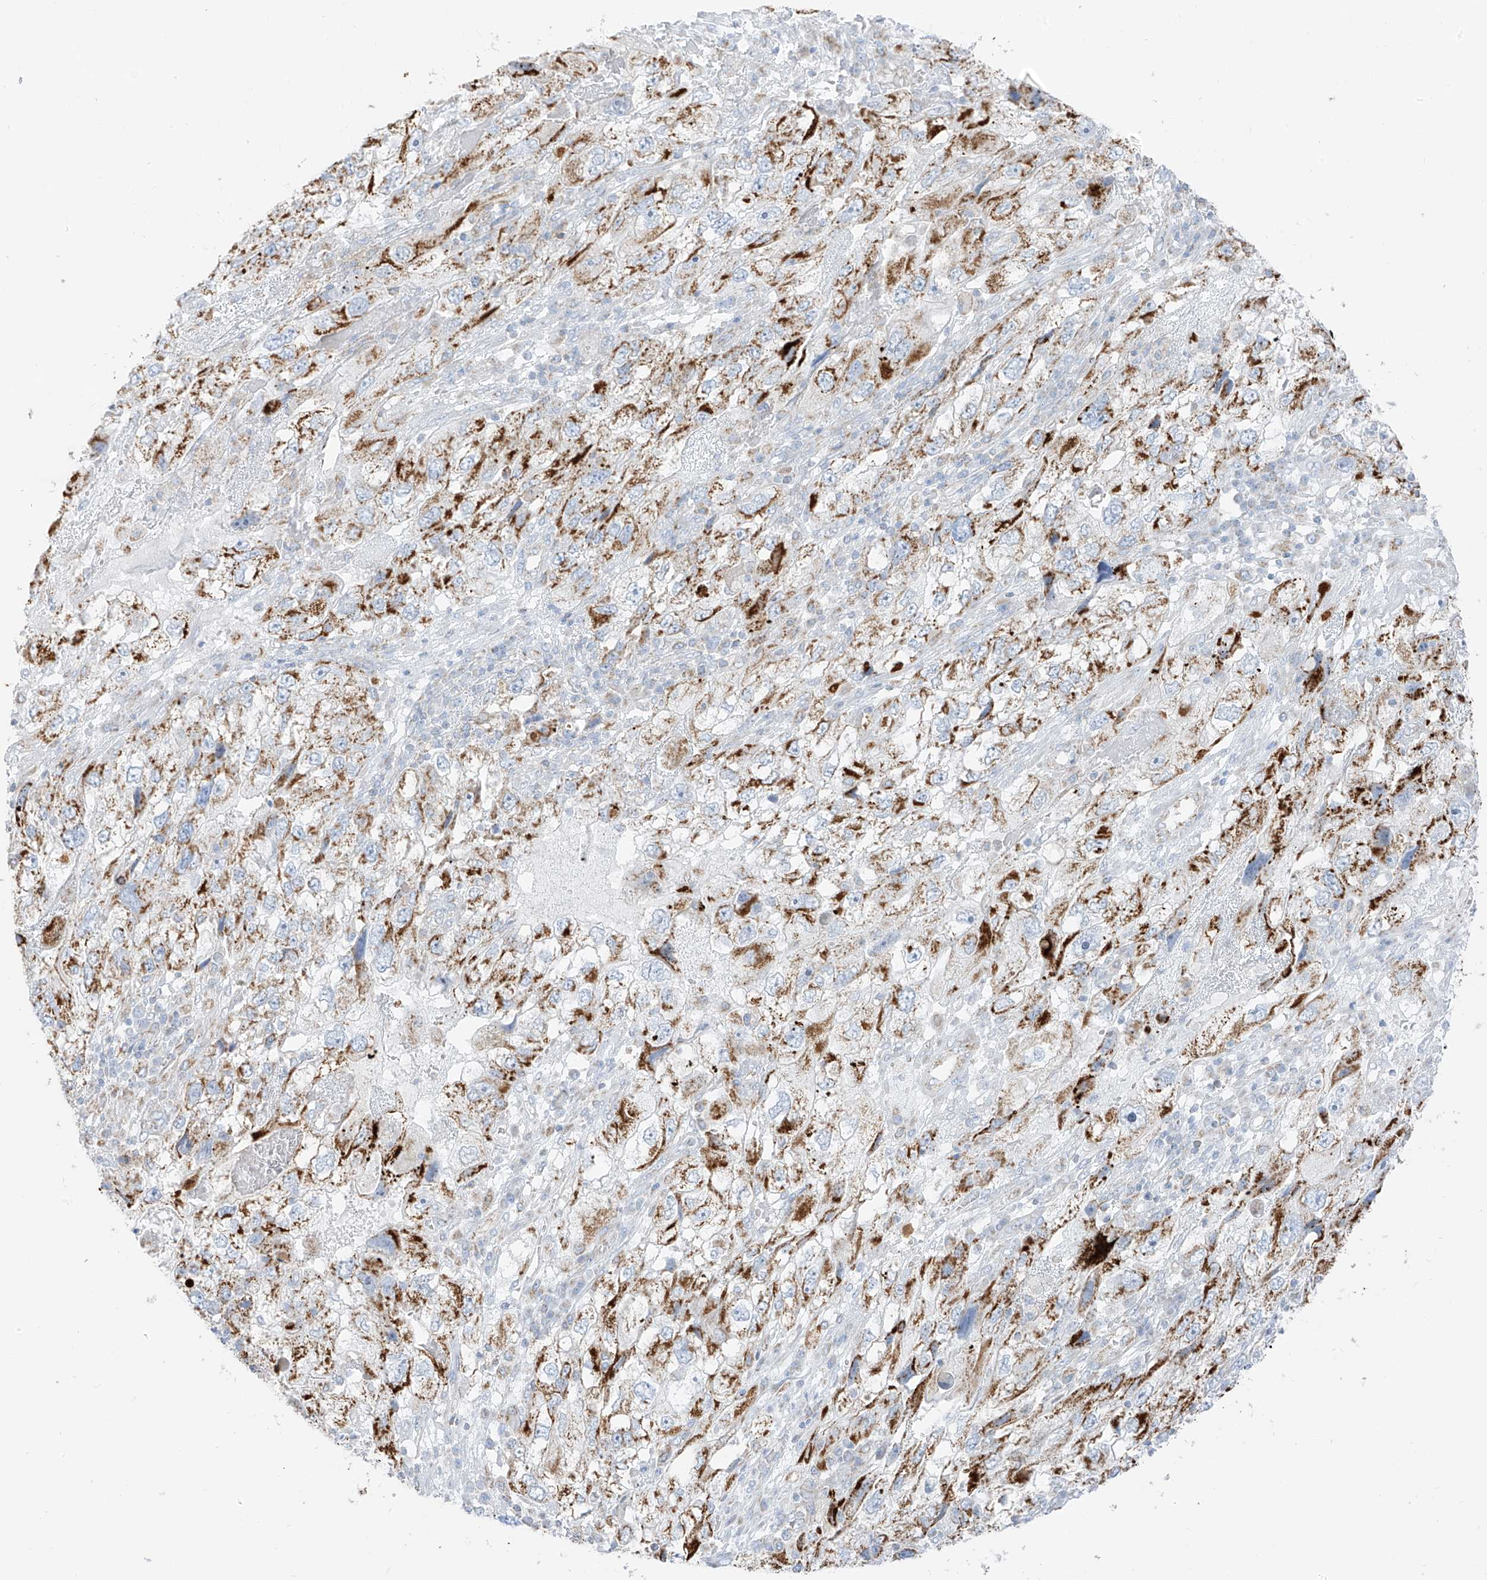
{"staining": {"intensity": "moderate", "quantity": ">75%", "location": "cytoplasmic/membranous"}, "tissue": "endometrial cancer", "cell_type": "Tumor cells", "image_type": "cancer", "snomed": [{"axis": "morphology", "description": "Adenocarcinoma, NOS"}, {"axis": "topography", "description": "Endometrium"}], "caption": "IHC histopathology image of neoplastic tissue: human endometrial adenocarcinoma stained using immunohistochemistry (IHC) displays medium levels of moderate protein expression localized specifically in the cytoplasmic/membranous of tumor cells, appearing as a cytoplasmic/membranous brown color.", "gene": "ETHE1", "patient": {"sex": "female", "age": 49}}